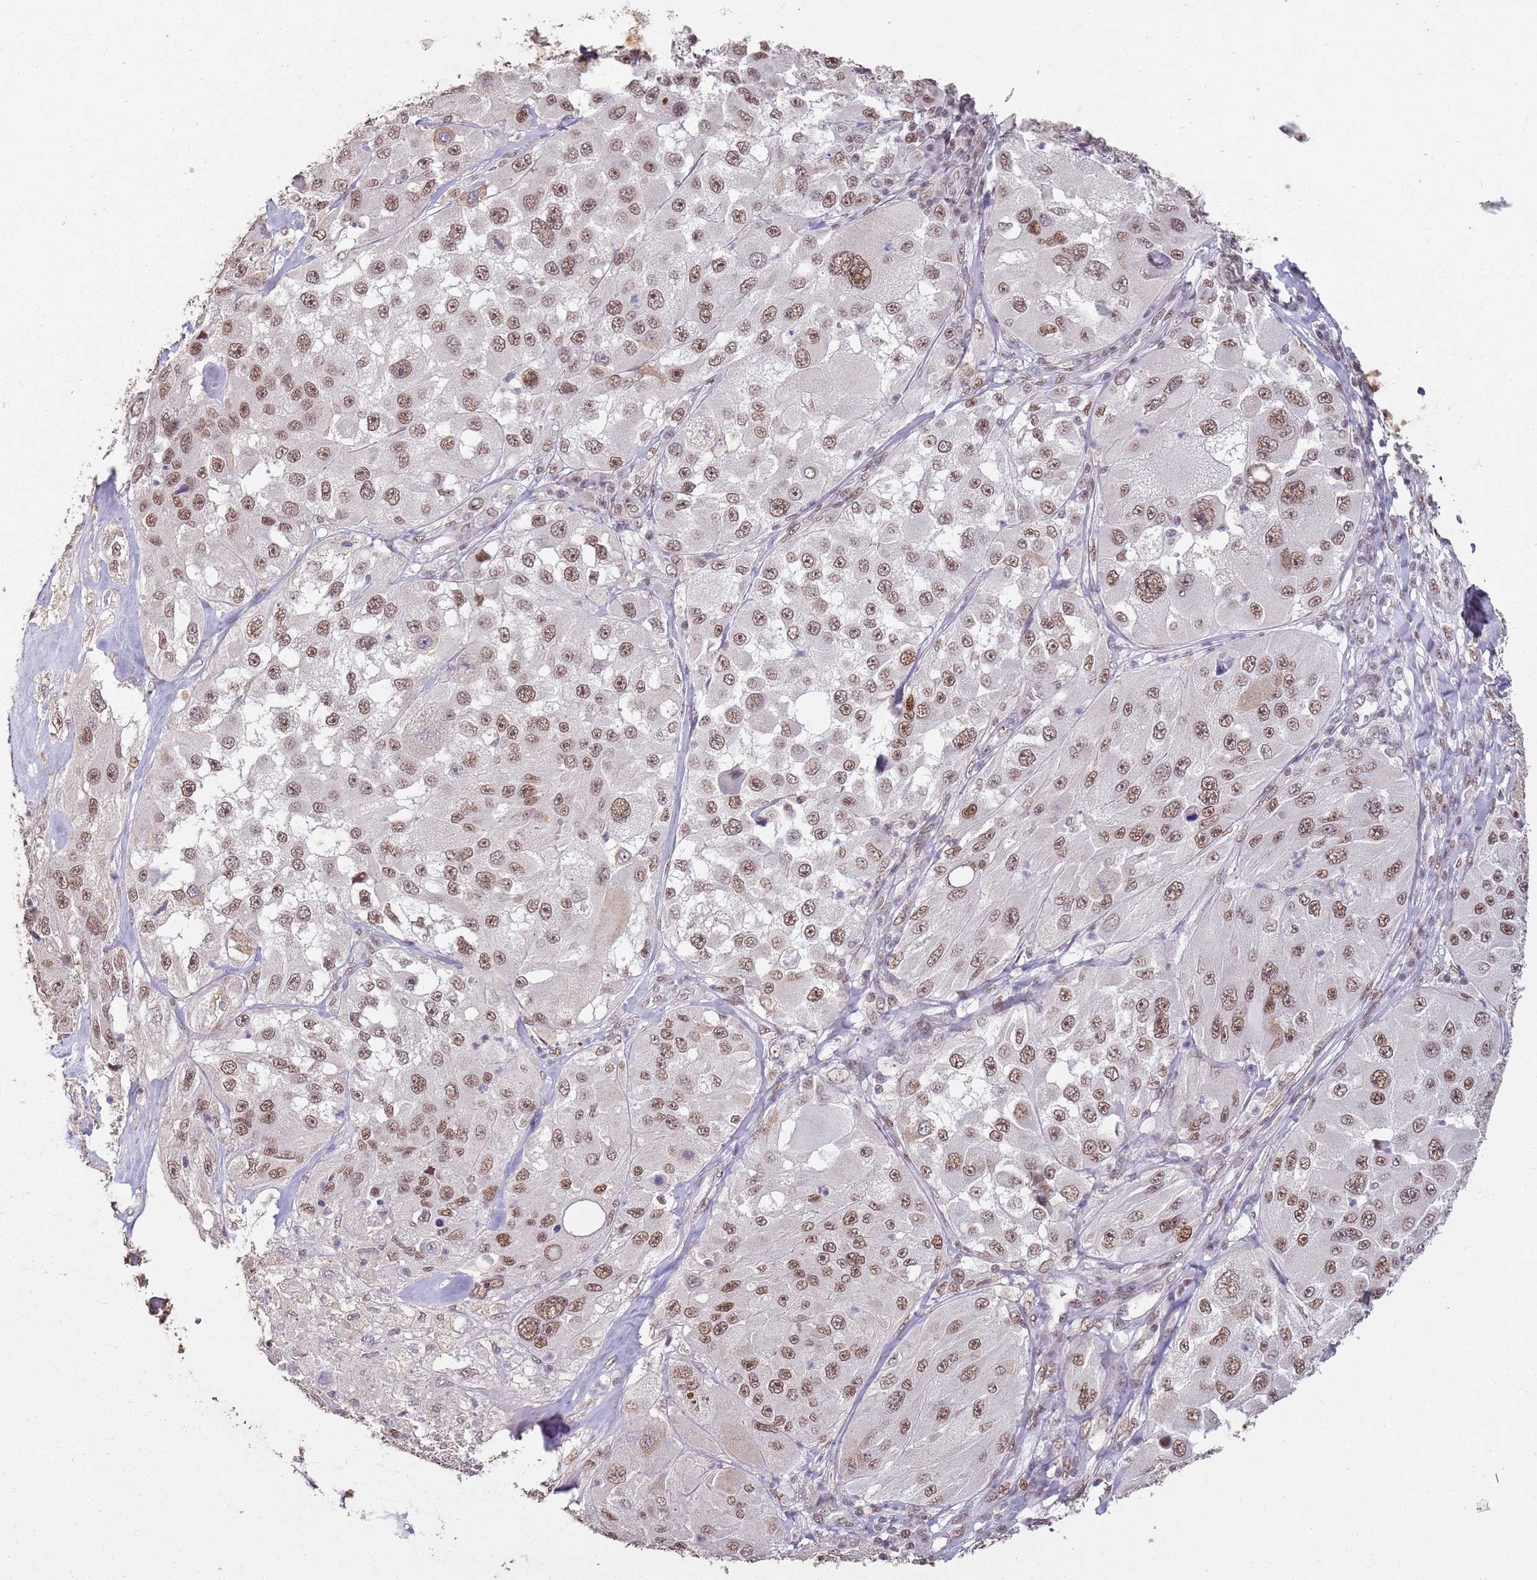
{"staining": {"intensity": "moderate", "quantity": ">75%", "location": "nuclear"}, "tissue": "melanoma", "cell_type": "Tumor cells", "image_type": "cancer", "snomed": [{"axis": "morphology", "description": "Malignant melanoma, Metastatic site"}, {"axis": "topography", "description": "Lymph node"}], "caption": "Immunohistochemical staining of human melanoma reveals moderate nuclear protein staining in about >75% of tumor cells. Nuclei are stained in blue.", "gene": "ARL14EP", "patient": {"sex": "male", "age": 62}}